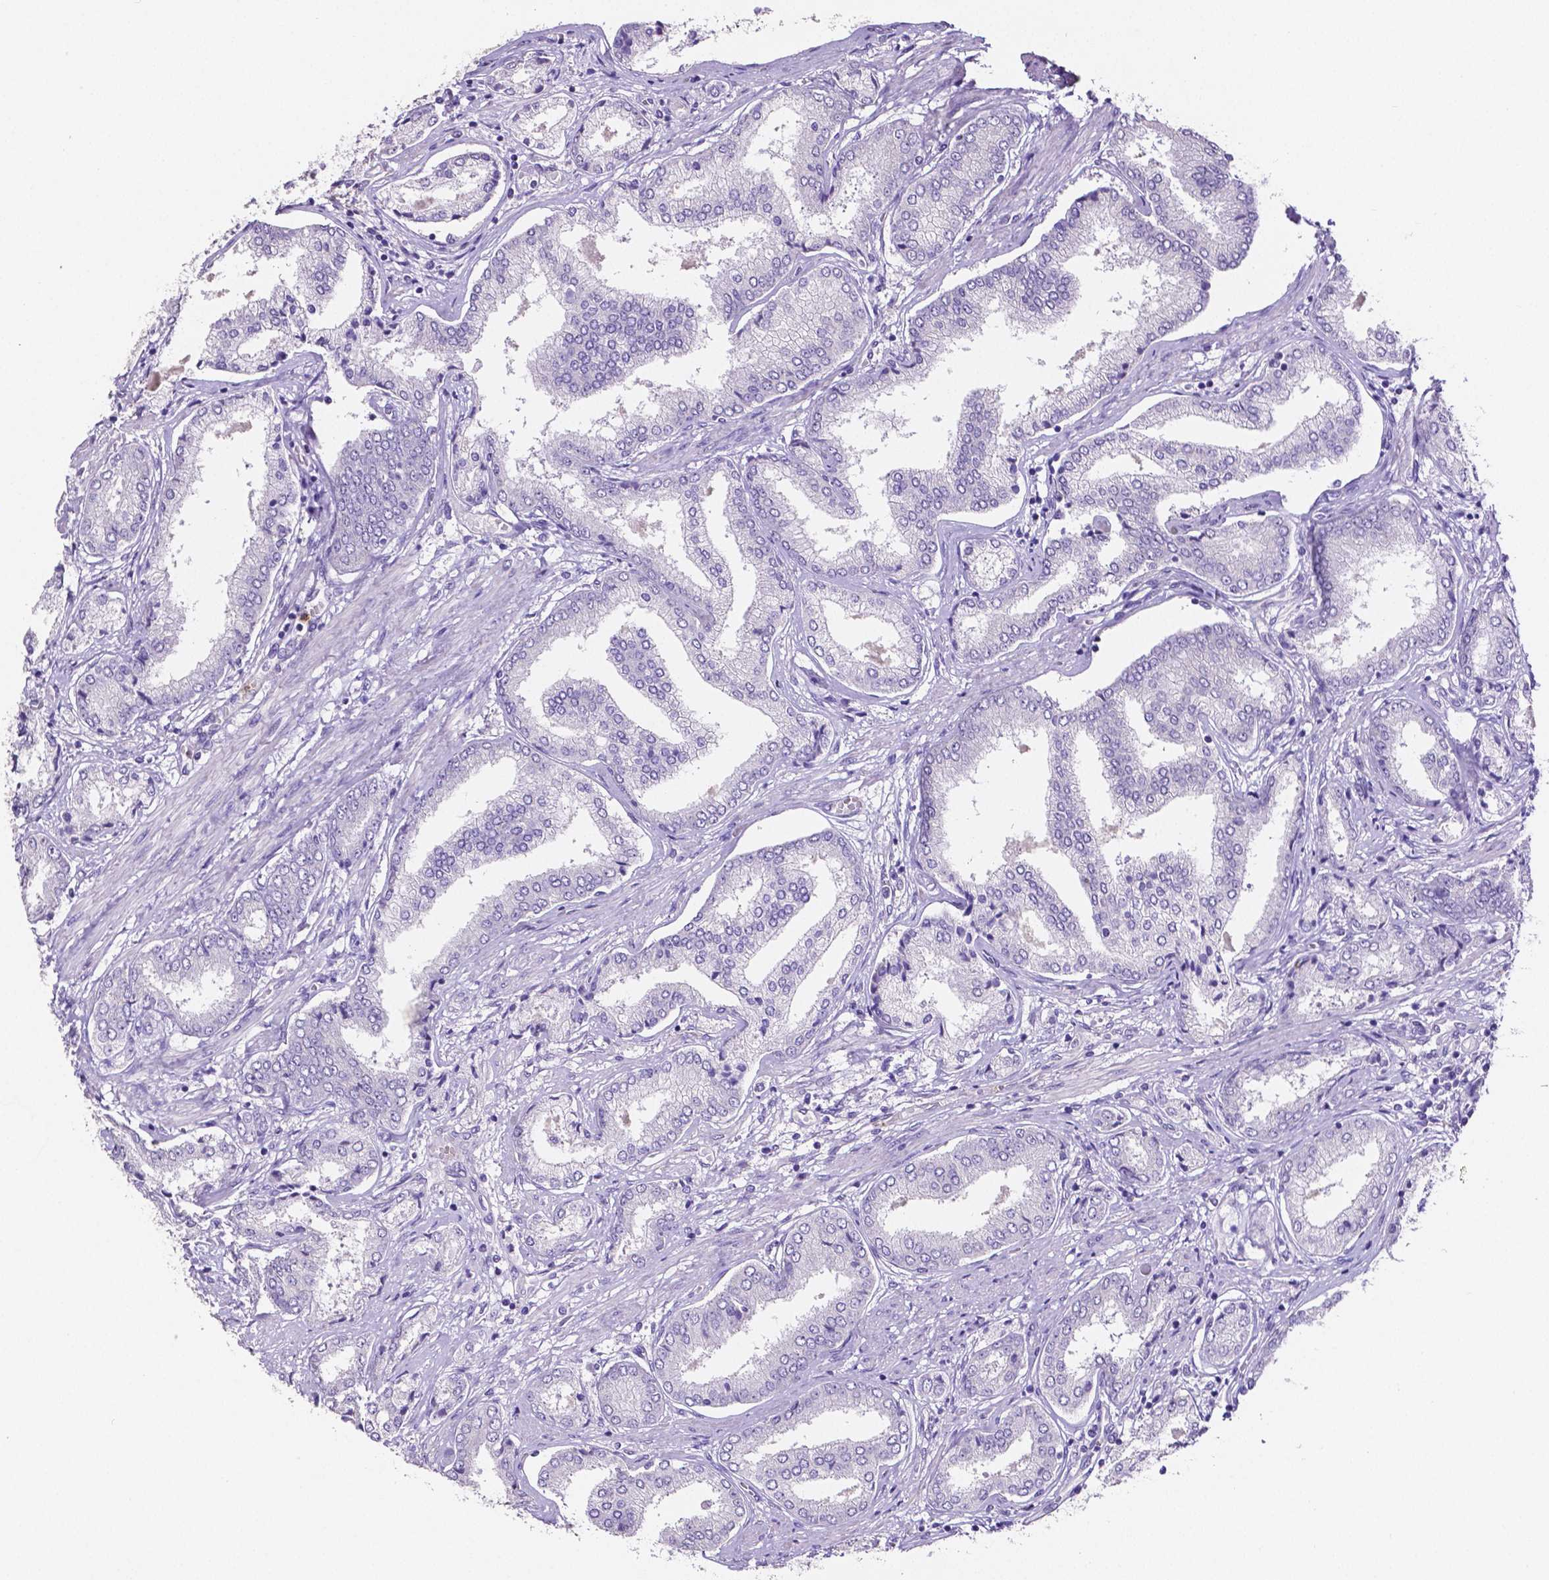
{"staining": {"intensity": "negative", "quantity": "none", "location": "none"}, "tissue": "prostate cancer", "cell_type": "Tumor cells", "image_type": "cancer", "snomed": [{"axis": "morphology", "description": "Adenocarcinoma, NOS"}, {"axis": "topography", "description": "Prostate"}], "caption": "Immunohistochemistry of prostate cancer exhibits no positivity in tumor cells.", "gene": "MMP9", "patient": {"sex": "male", "age": 63}}